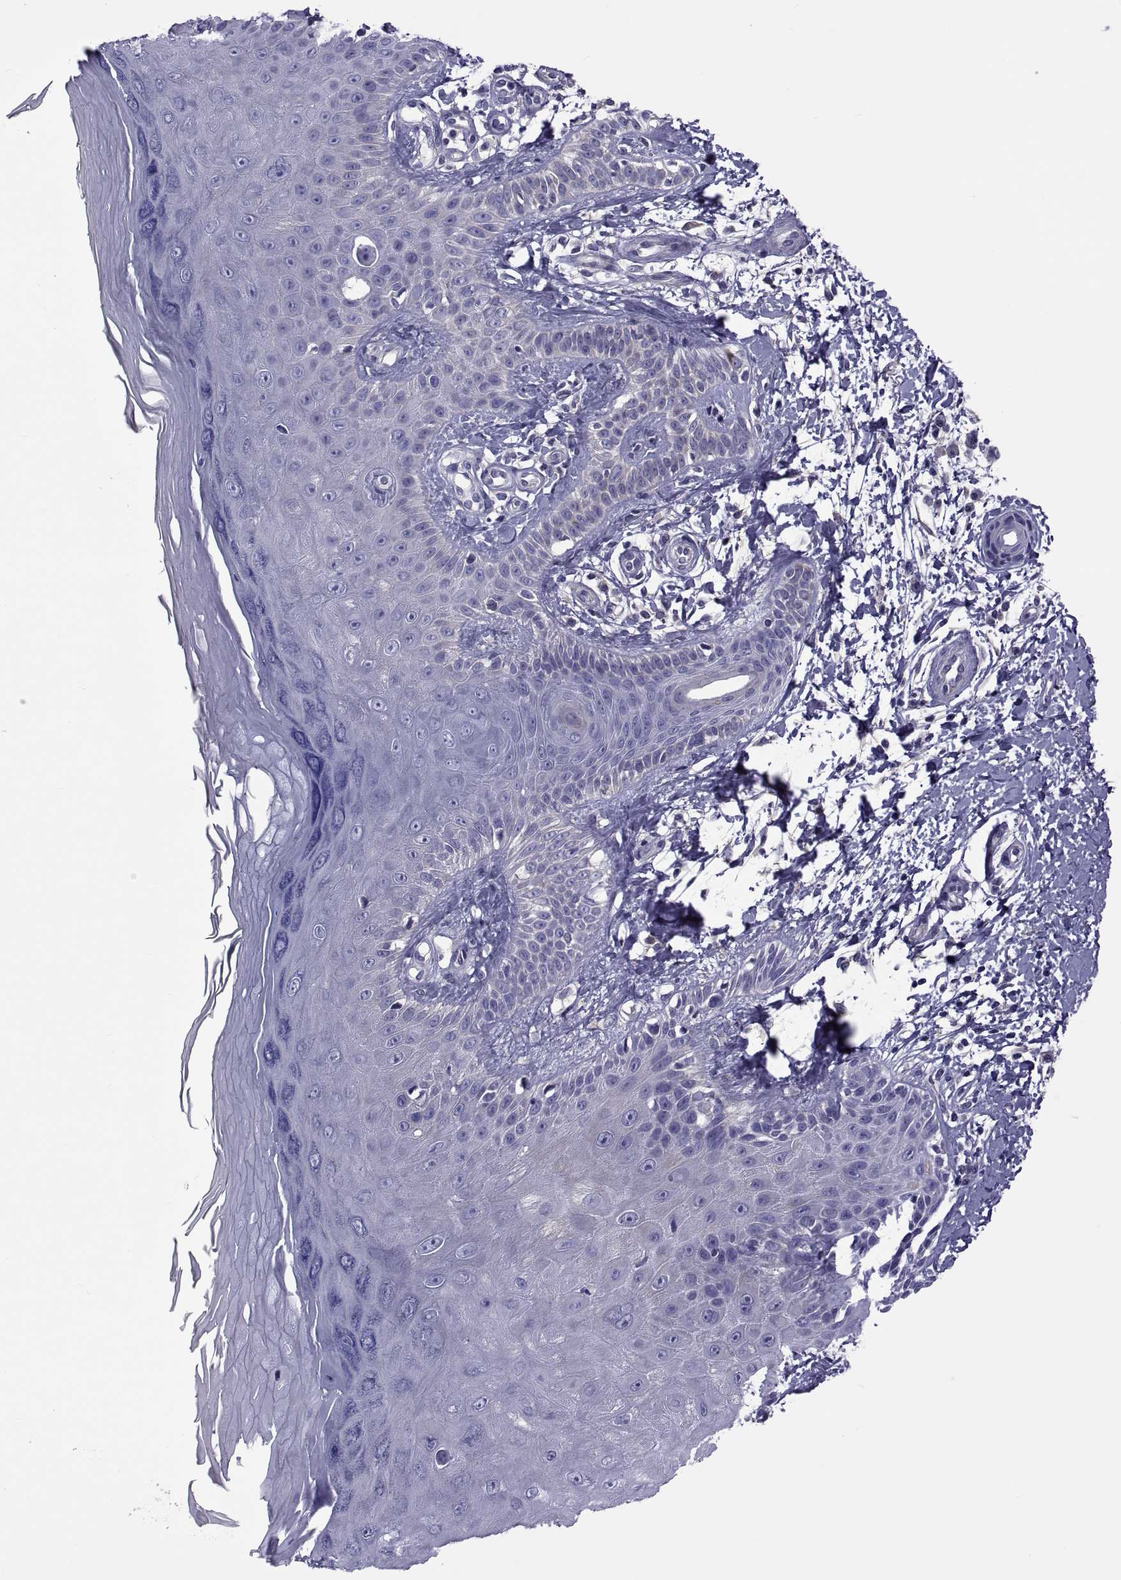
{"staining": {"intensity": "negative", "quantity": "none", "location": "none"}, "tissue": "skin", "cell_type": "Fibroblasts", "image_type": "normal", "snomed": [{"axis": "morphology", "description": "Normal tissue, NOS"}, {"axis": "morphology", "description": "Inflammation, NOS"}, {"axis": "morphology", "description": "Fibrosis, NOS"}, {"axis": "topography", "description": "Skin"}], "caption": "Immunohistochemical staining of unremarkable skin shows no significant expression in fibroblasts. The staining is performed using DAB (3,3'-diaminobenzidine) brown chromogen with nuclei counter-stained in using hematoxylin.", "gene": "TMC3", "patient": {"sex": "male", "age": 71}}